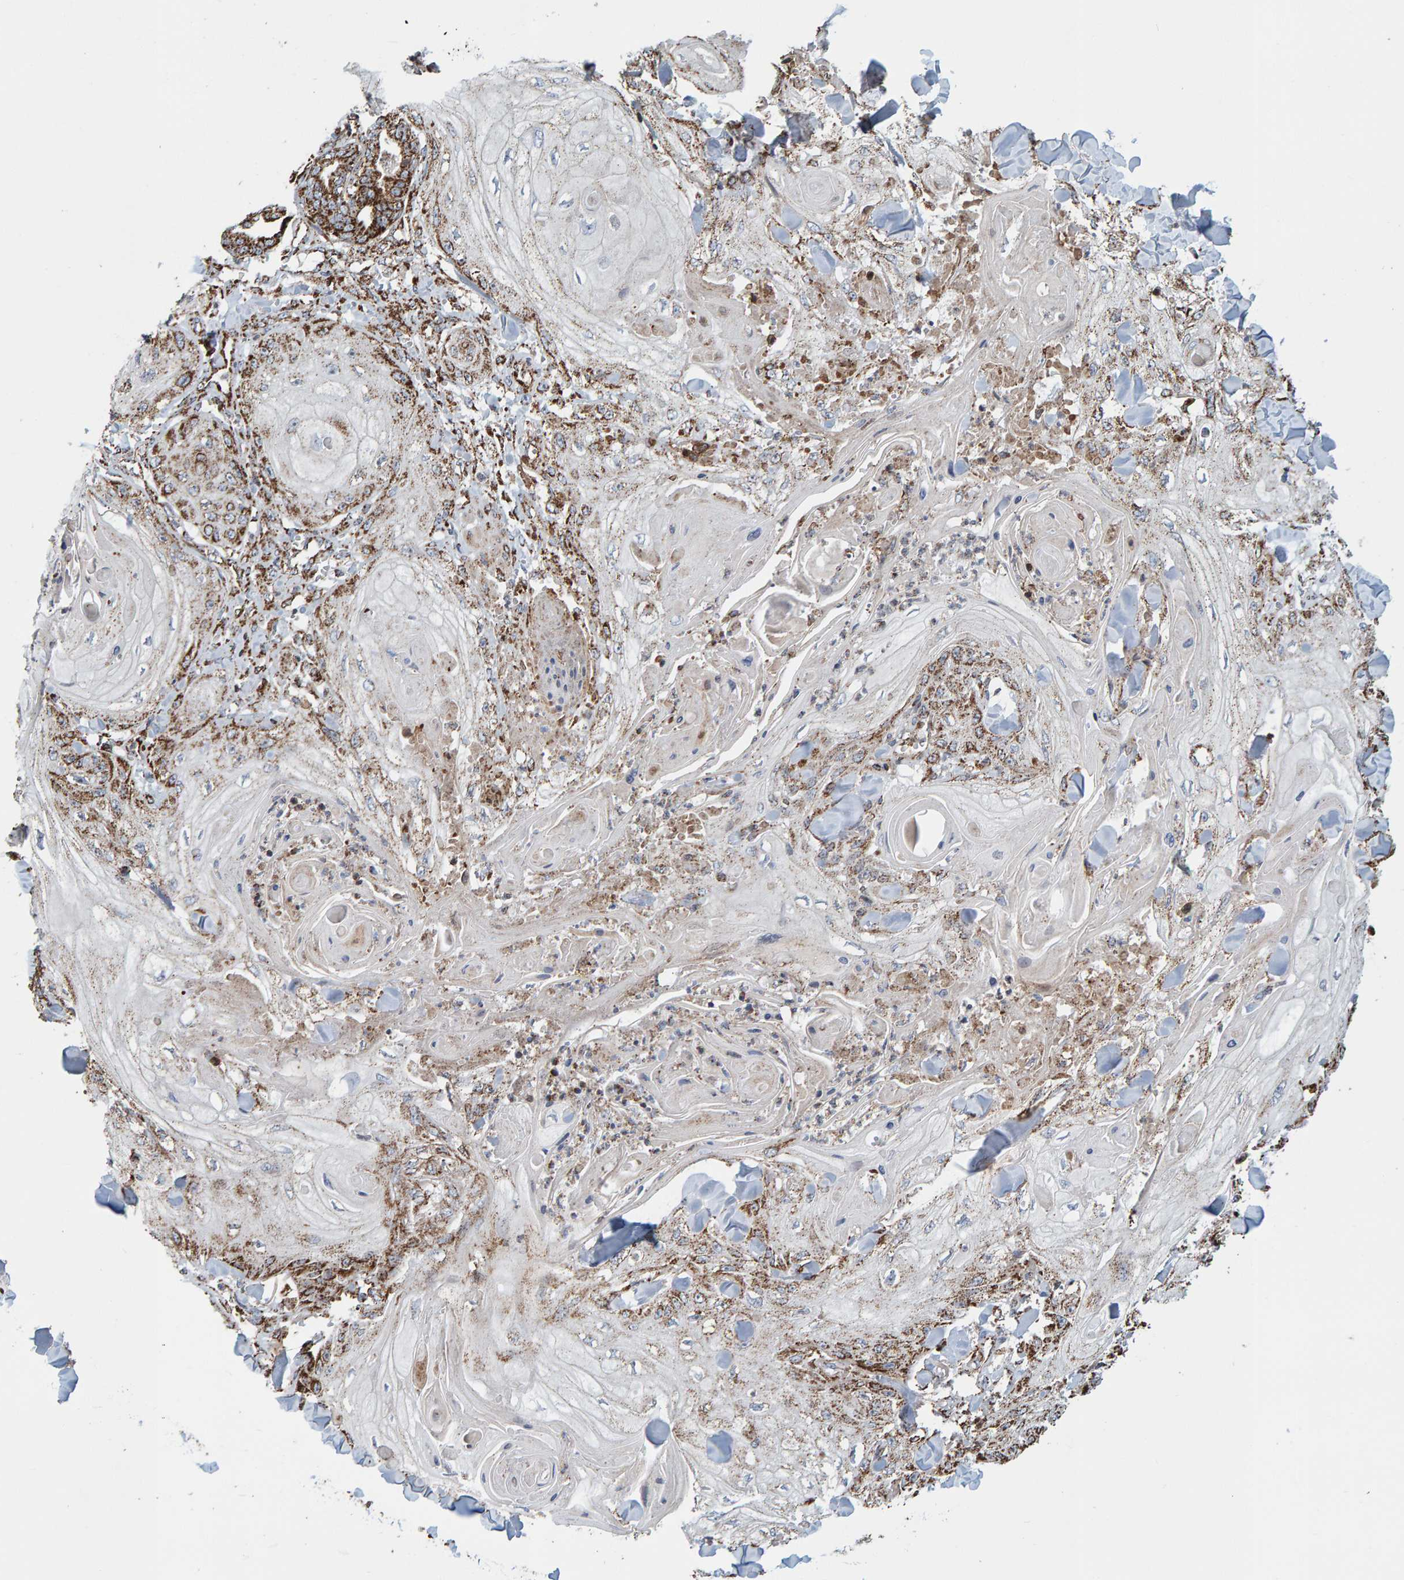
{"staining": {"intensity": "strong", "quantity": "<25%", "location": "cytoplasmic/membranous"}, "tissue": "skin cancer", "cell_type": "Tumor cells", "image_type": "cancer", "snomed": [{"axis": "morphology", "description": "Squamous cell carcinoma, NOS"}, {"axis": "topography", "description": "Skin"}], "caption": "Protein staining of skin cancer tissue exhibits strong cytoplasmic/membranous expression in about <25% of tumor cells.", "gene": "MRPL45", "patient": {"sex": "male", "age": 74}}